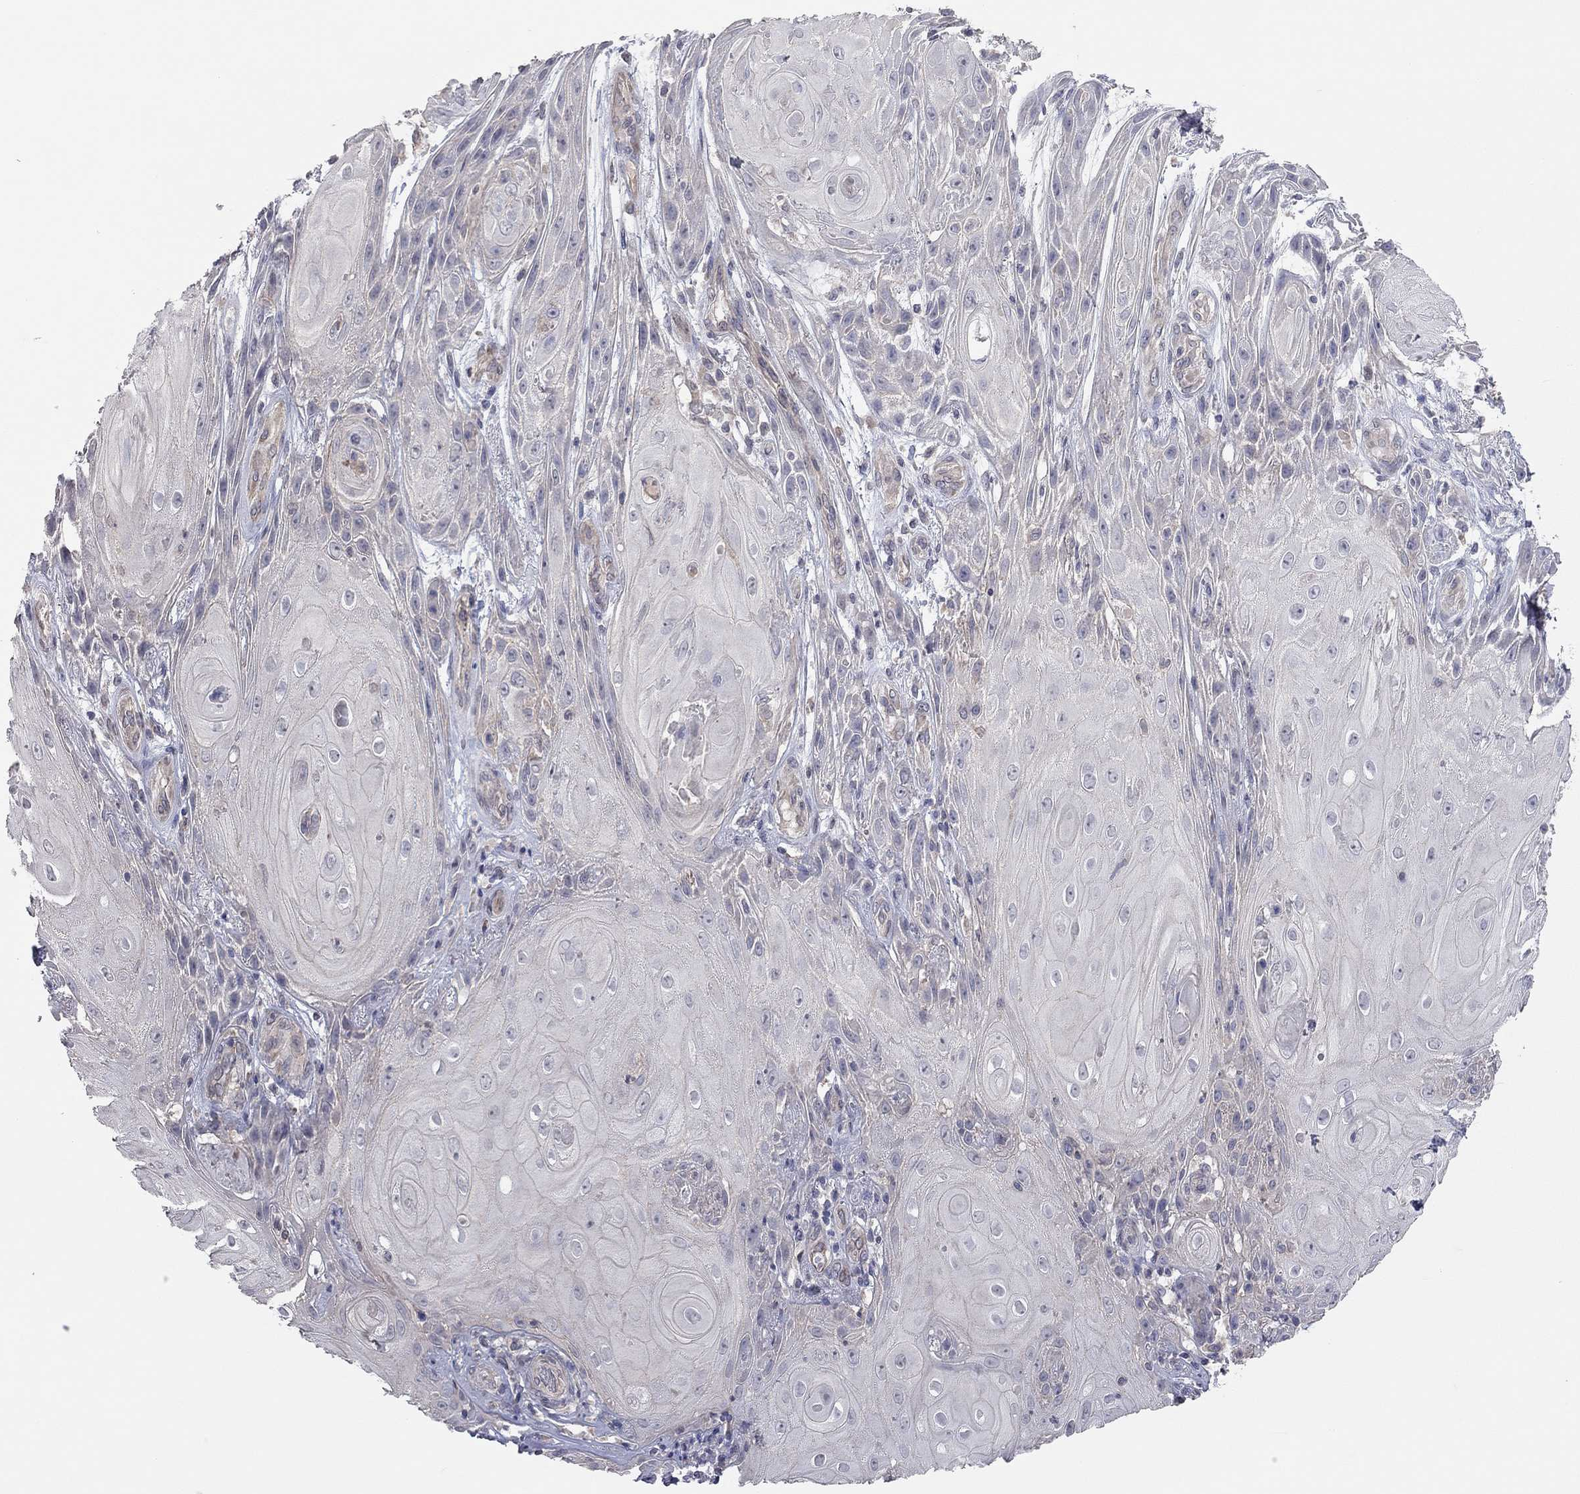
{"staining": {"intensity": "negative", "quantity": "none", "location": "none"}, "tissue": "skin cancer", "cell_type": "Tumor cells", "image_type": "cancer", "snomed": [{"axis": "morphology", "description": "Squamous cell carcinoma, NOS"}, {"axis": "topography", "description": "Skin"}], "caption": "Skin cancer was stained to show a protein in brown. There is no significant positivity in tumor cells.", "gene": "KCNB1", "patient": {"sex": "male", "age": 62}}